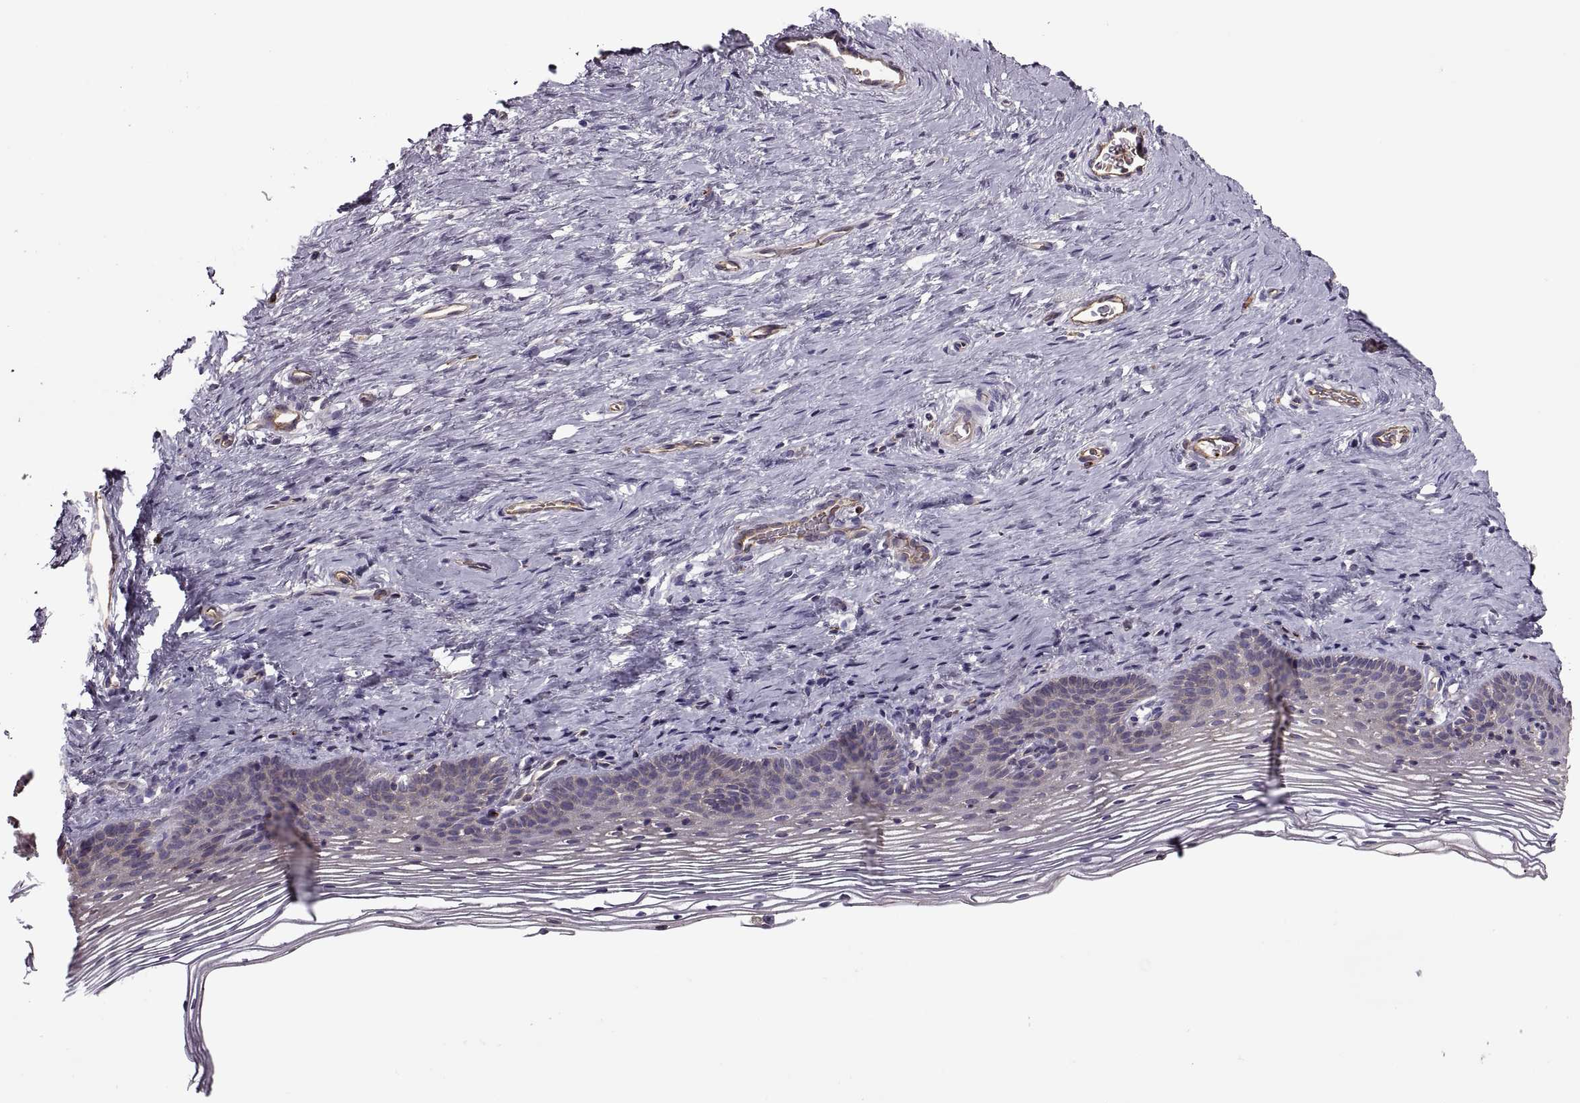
{"staining": {"intensity": "negative", "quantity": "none", "location": "none"}, "tissue": "cervix", "cell_type": "Glandular cells", "image_type": "normal", "snomed": [{"axis": "morphology", "description": "Normal tissue, NOS"}, {"axis": "topography", "description": "Cervix"}], "caption": "IHC histopathology image of benign human cervix stained for a protein (brown), which shows no positivity in glandular cells.", "gene": "SLC2A14", "patient": {"sex": "female", "age": 39}}